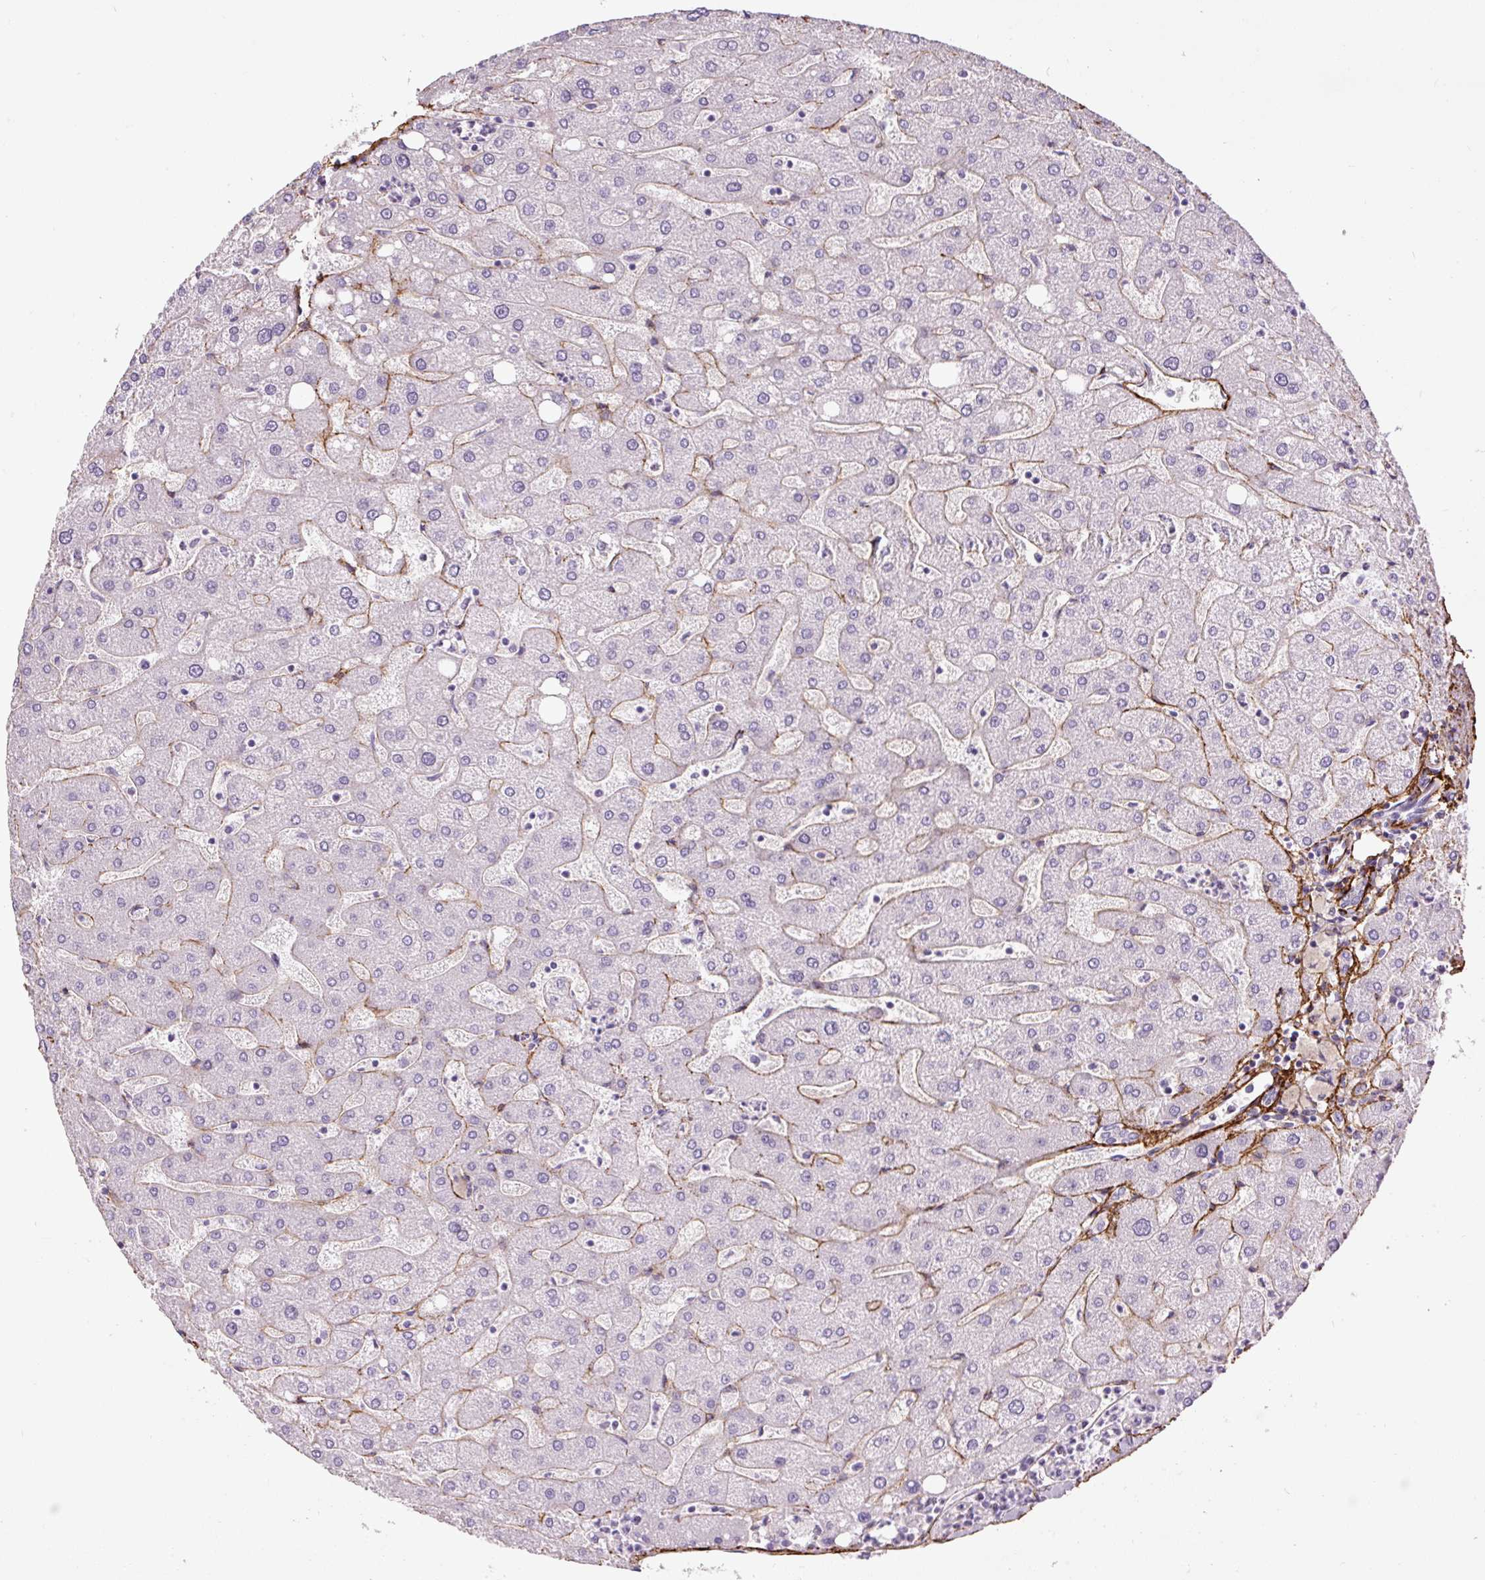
{"staining": {"intensity": "negative", "quantity": "none", "location": "none"}, "tissue": "liver", "cell_type": "Cholangiocytes", "image_type": "normal", "snomed": [{"axis": "morphology", "description": "Normal tissue, NOS"}, {"axis": "topography", "description": "Liver"}], "caption": "Immunohistochemical staining of unremarkable liver displays no significant expression in cholangiocytes. (DAB (3,3'-diaminobenzidine) immunohistochemistry (IHC) visualized using brightfield microscopy, high magnification).", "gene": "FBN1", "patient": {"sex": "male", "age": 67}}